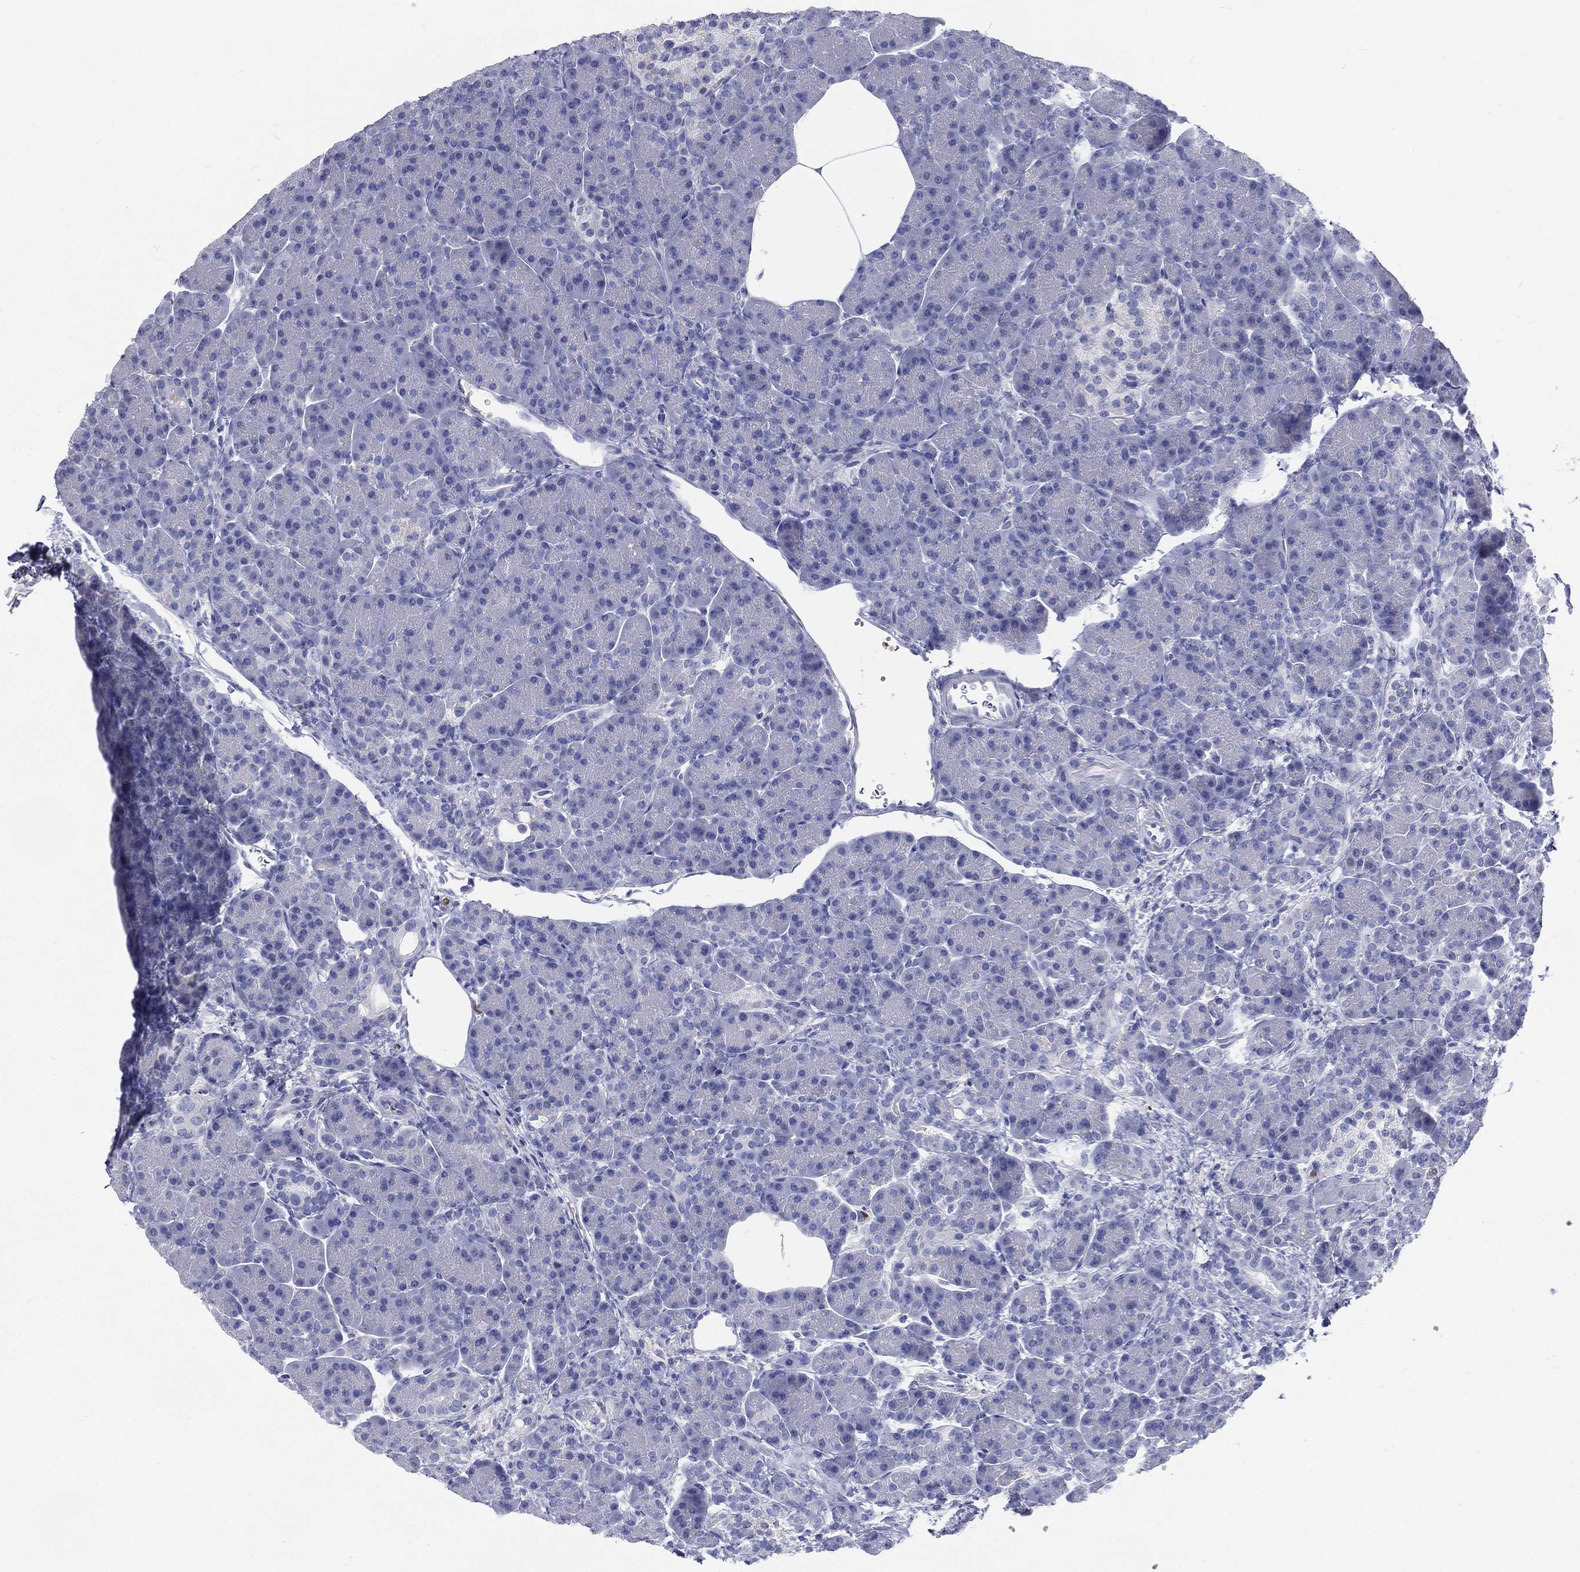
{"staining": {"intensity": "negative", "quantity": "none", "location": "none"}, "tissue": "pancreas", "cell_type": "Exocrine glandular cells", "image_type": "normal", "snomed": [{"axis": "morphology", "description": "Normal tissue, NOS"}, {"axis": "topography", "description": "Pancreas"}], "caption": "Image shows no significant protein positivity in exocrine glandular cells of unremarkable pancreas. Nuclei are stained in blue.", "gene": "DEFB121", "patient": {"sex": "female", "age": 63}}